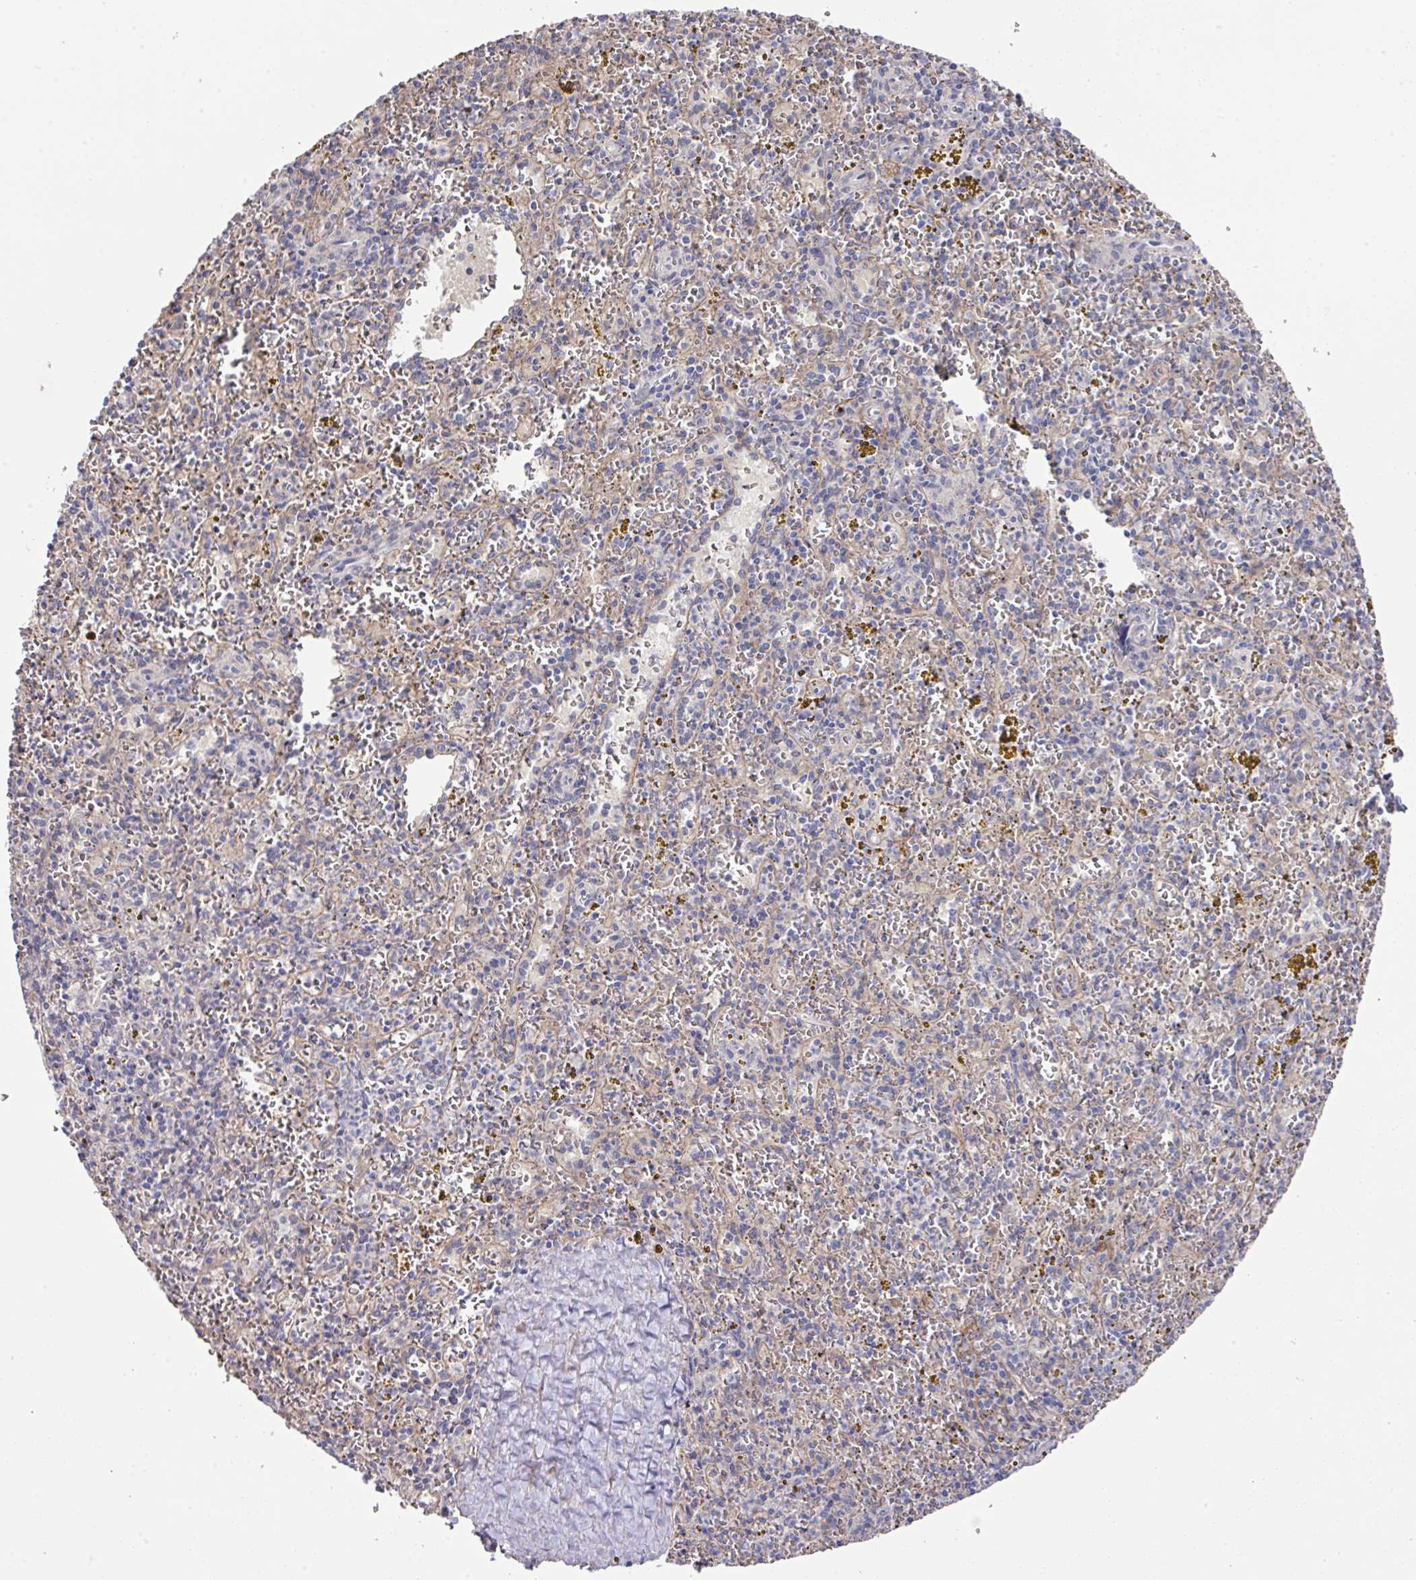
{"staining": {"intensity": "negative", "quantity": "none", "location": "none"}, "tissue": "spleen", "cell_type": "Cells in red pulp", "image_type": "normal", "snomed": [{"axis": "morphology", "description": "Normal tissue, NOS"}, {"axis": "topography", "description": "Spleen"}], "caption": "Unremarkable spleen was stained to show a protein in brown. There is no significant expression in cells in red pulp. (DAB (3,3'-diaminobenzidine) IHC, high magnification).", "gene": "PRR5", "patient": {"sex": "male", "age": 57}}